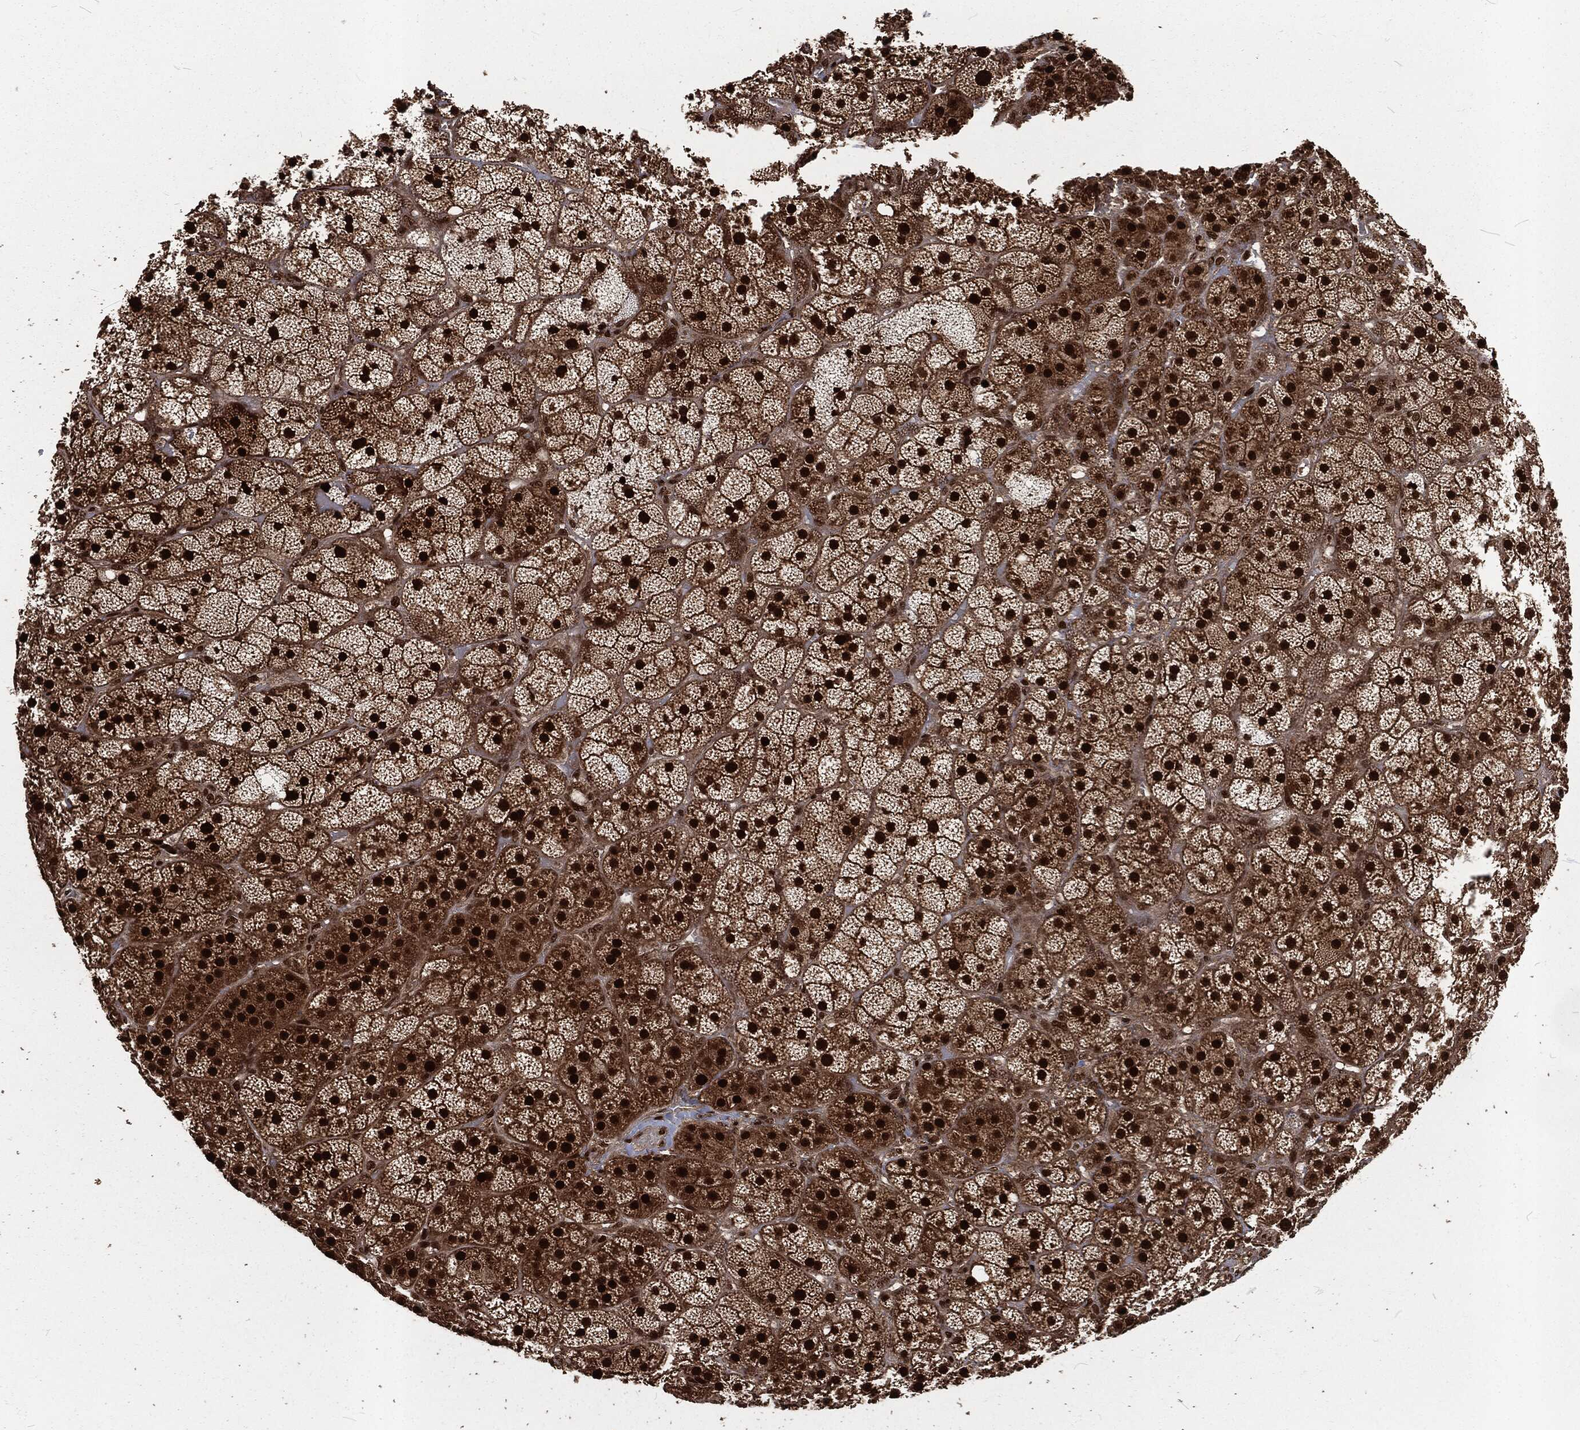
{"staining": {"intensity": "strong", "quantity": ">75%", "location": "nuclear"}, "tissue": "adrenal gland", "cell_type": "Glandular cells", "image_type": "normal", "snomed": [{"axis": "morphology", "description": "Normal tissue, NOS"}, {"axis": "topography", "description": "Adrenal gland"}], "caption": "Immunohistochemical staining of benign human adrenal gland demonstrates high levels of strong nuclear expression in approximately >75% of glandular cells.", "gene": "NGRN", "patient": {"sex": "male", "age": 57}}